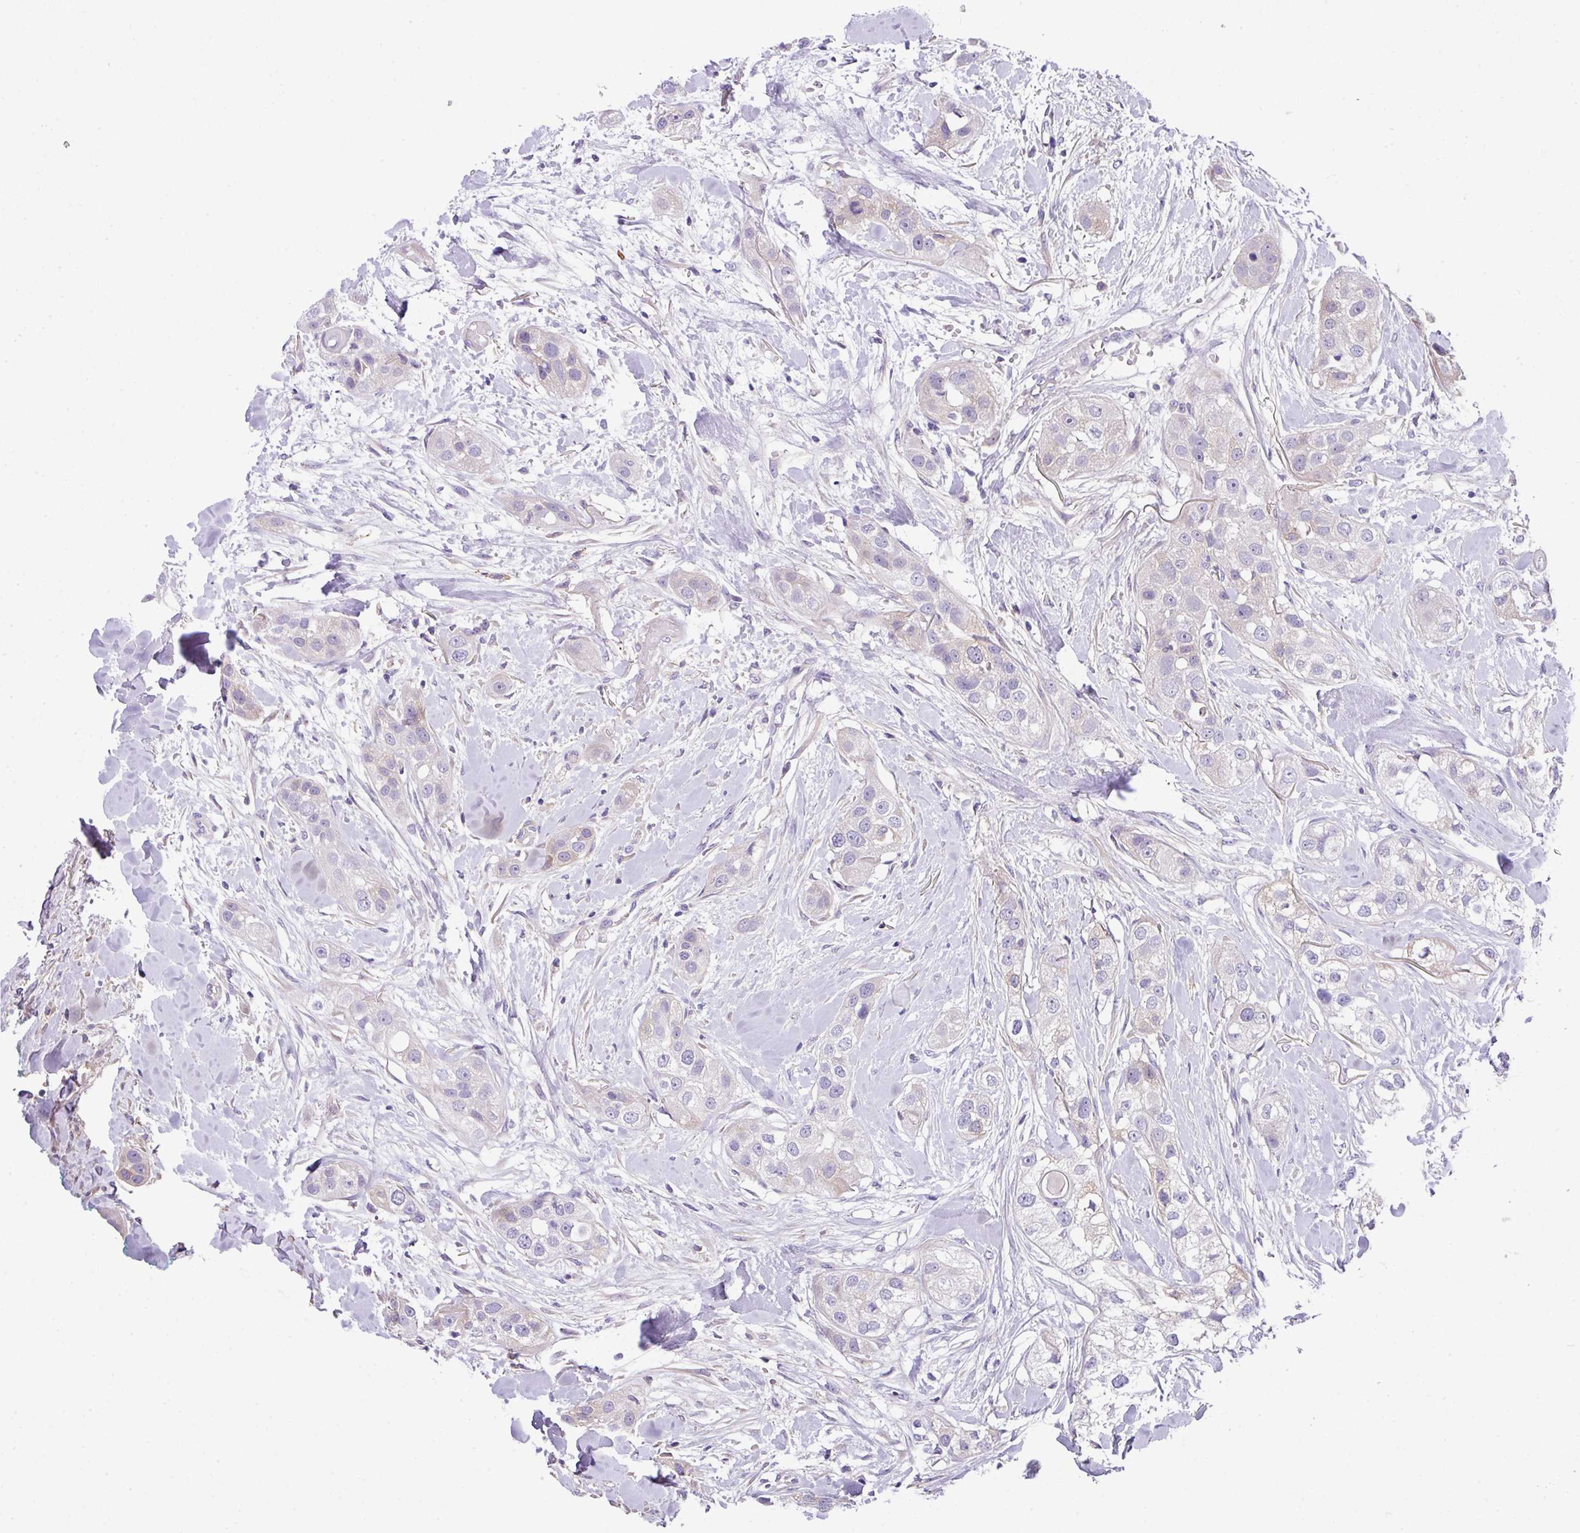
{"staining": {"intensity": "negative", "quantity": "none", "location": "none"}, "tissue": "head and neck cancer", "cell_type": "Tumor cells", "image_type": "cancer", "snomed": [{"axis": "morphology", "description": "Normal tissue, NOS"}, {"axis": "morphology", "description": "Squamous cell carcinoma, NOS"}, {"axis": "topography", "description": "Skeletal muscle"}, {"axis": "topography", "description": "Head-Neck"}], "caption": "An immunohistochemistry histopathology image of head and neck cancer (squamous cell carcinoma) is shown. There is no staining in tumor cells of head and neck cancer (squamous cell carcinoma). (DAB immunohistochemistry, high magnification).", "gene": "DNAL1", "patient": {"sex": "male", "age": 51}}